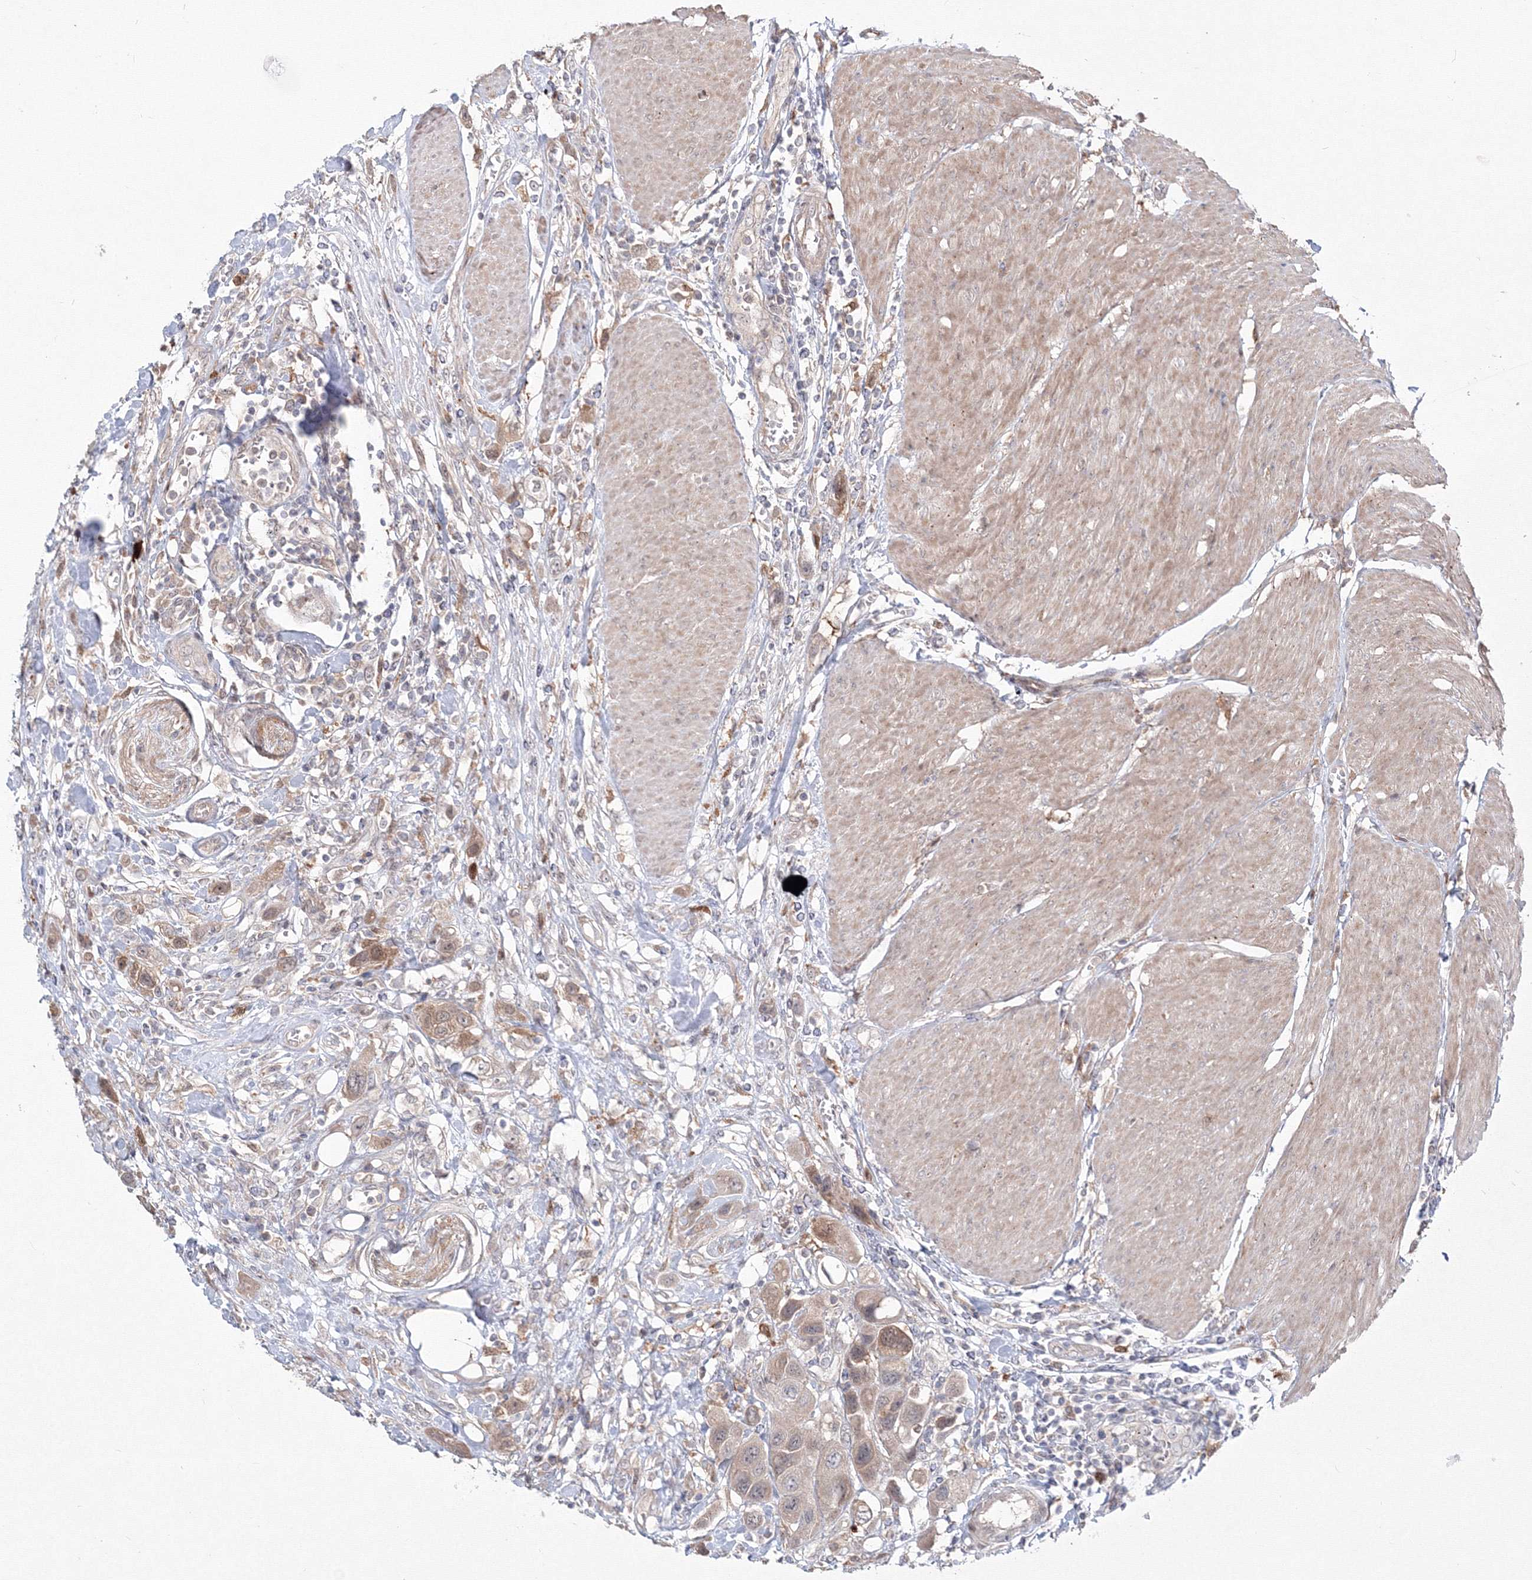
{"staining": {"intensity": "moderate", "quantity": "25%-75%", "location": "cytoplasmic/membranous"}, "tissue": "urothelial cancer", "cell_type": "Tumor cells", "image_type": "cancer", "snomed": [{"axis": "morphology", "description": "Urothelial carcinoma, High grade"}, {"axis": "topography", "description": "Urinary bladder"}], "caption": "High-magnification brightfield microscopy of urothelial carcinoma (high-grade) stained with DAB (brown) and counterstained with hematoxylin (blue). tumor cells exhibit moderate cytoplasmic/membranous positivity is identified in approximately25%-75% of cells.", "gene": "MKRN2", "patient": {"sex": "male", "age": 50}}